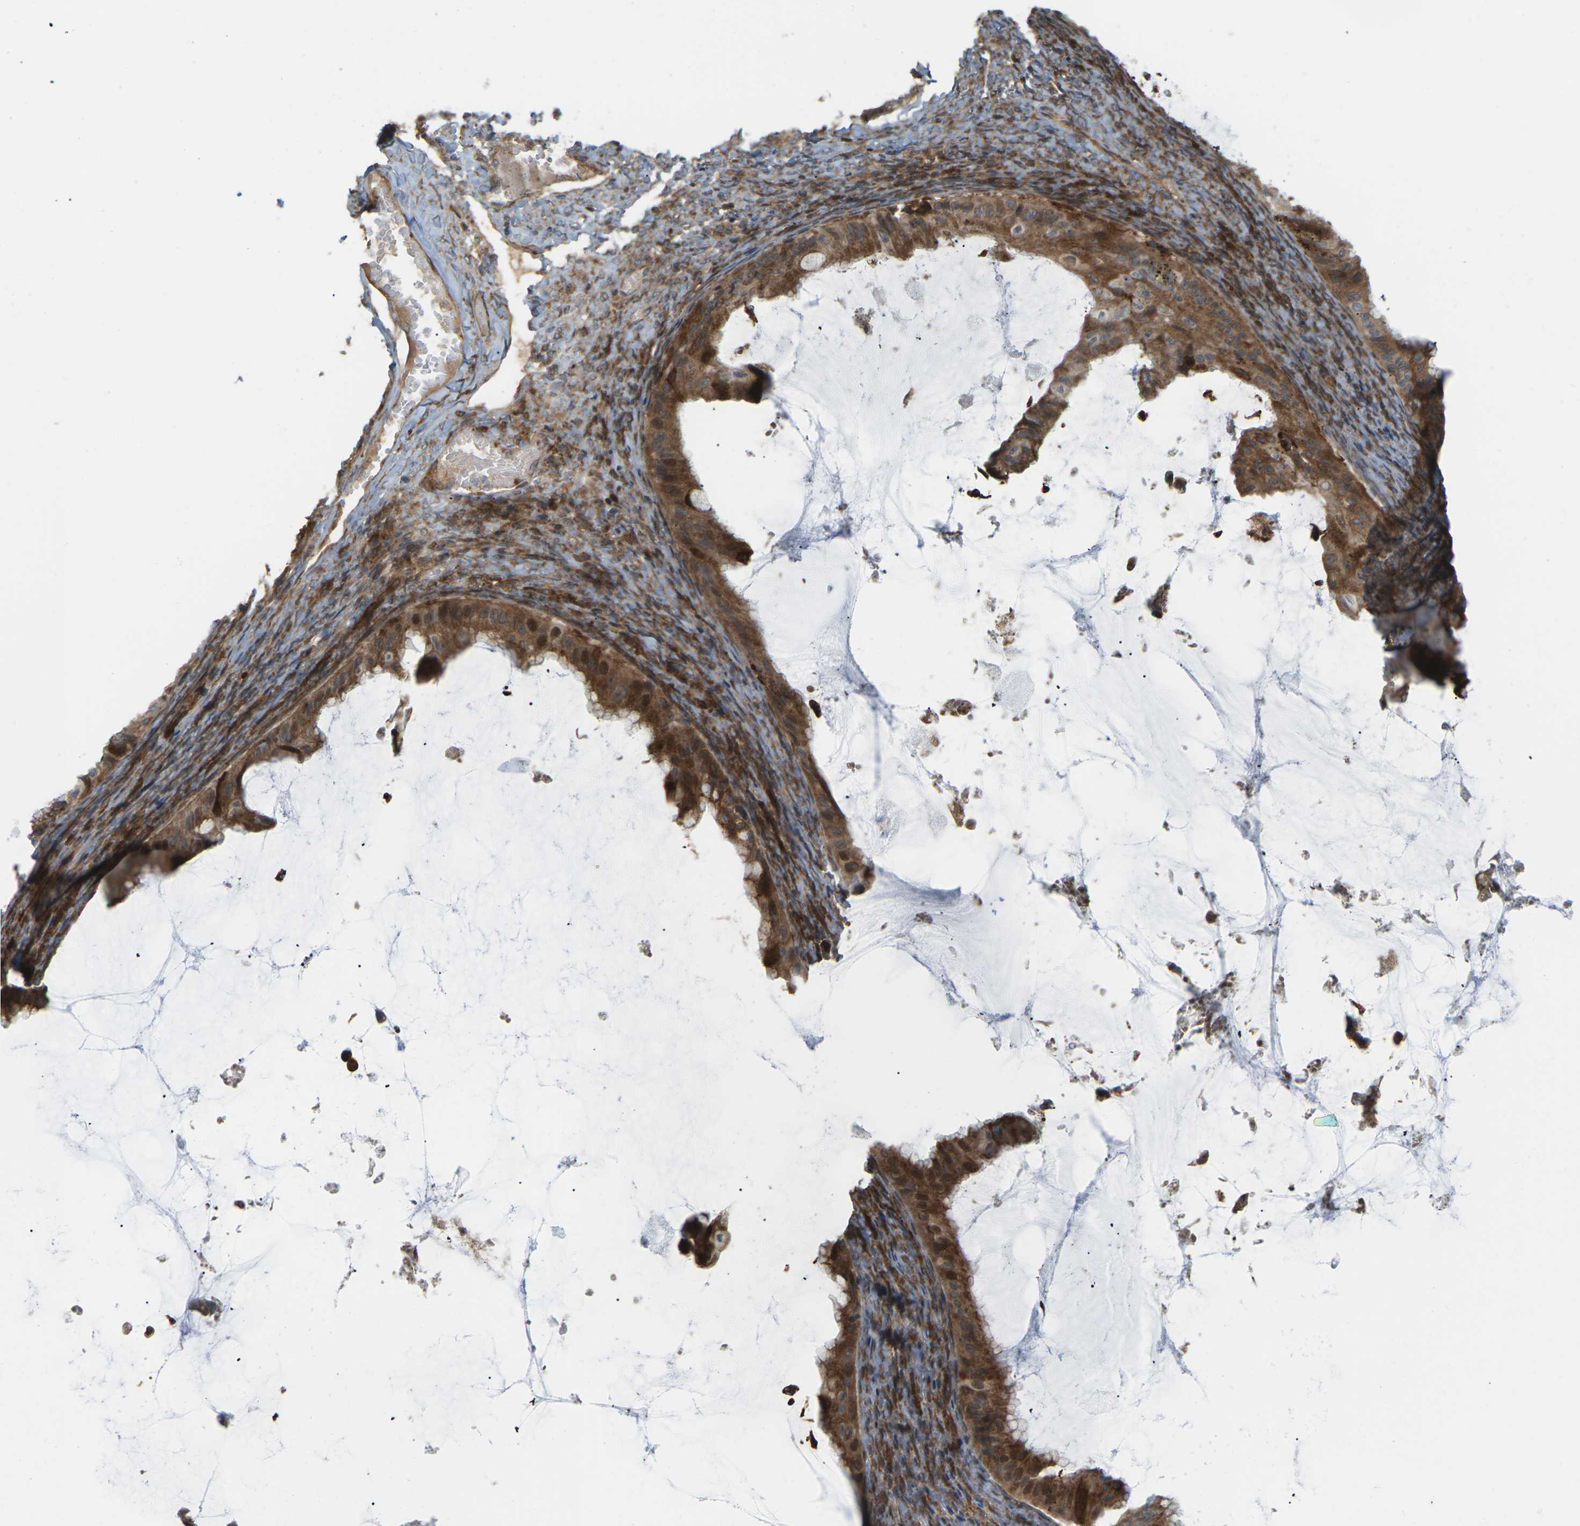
{"staining": {"intensity": "moderate", "quantity": ">75%", "location": "cytoplasmic/membranous,nuclear"}, "tissue": "ovarian cancer", "cell_type": "Tumor cells", "image_type": "cancer", "snomed": [{"axis": "morphology", "description": "Cystadenocarcinoma, mucinous, NOS"}, {"axis": "topography", "description": "Ovary"}], "caption": "Protein staining shows moderate cytoplasmic/membranous and nuclear expression in about >75% of tumor cells in ovarian cancer. The staining is performed using DAB (3,3'-diaminobenzidine) brown chromogen to label protein expression. The nuclei are counter-stained blue using hematoxylin.", "gene": "ROBO1", "patient": {"sex": "female", "age": 61}}